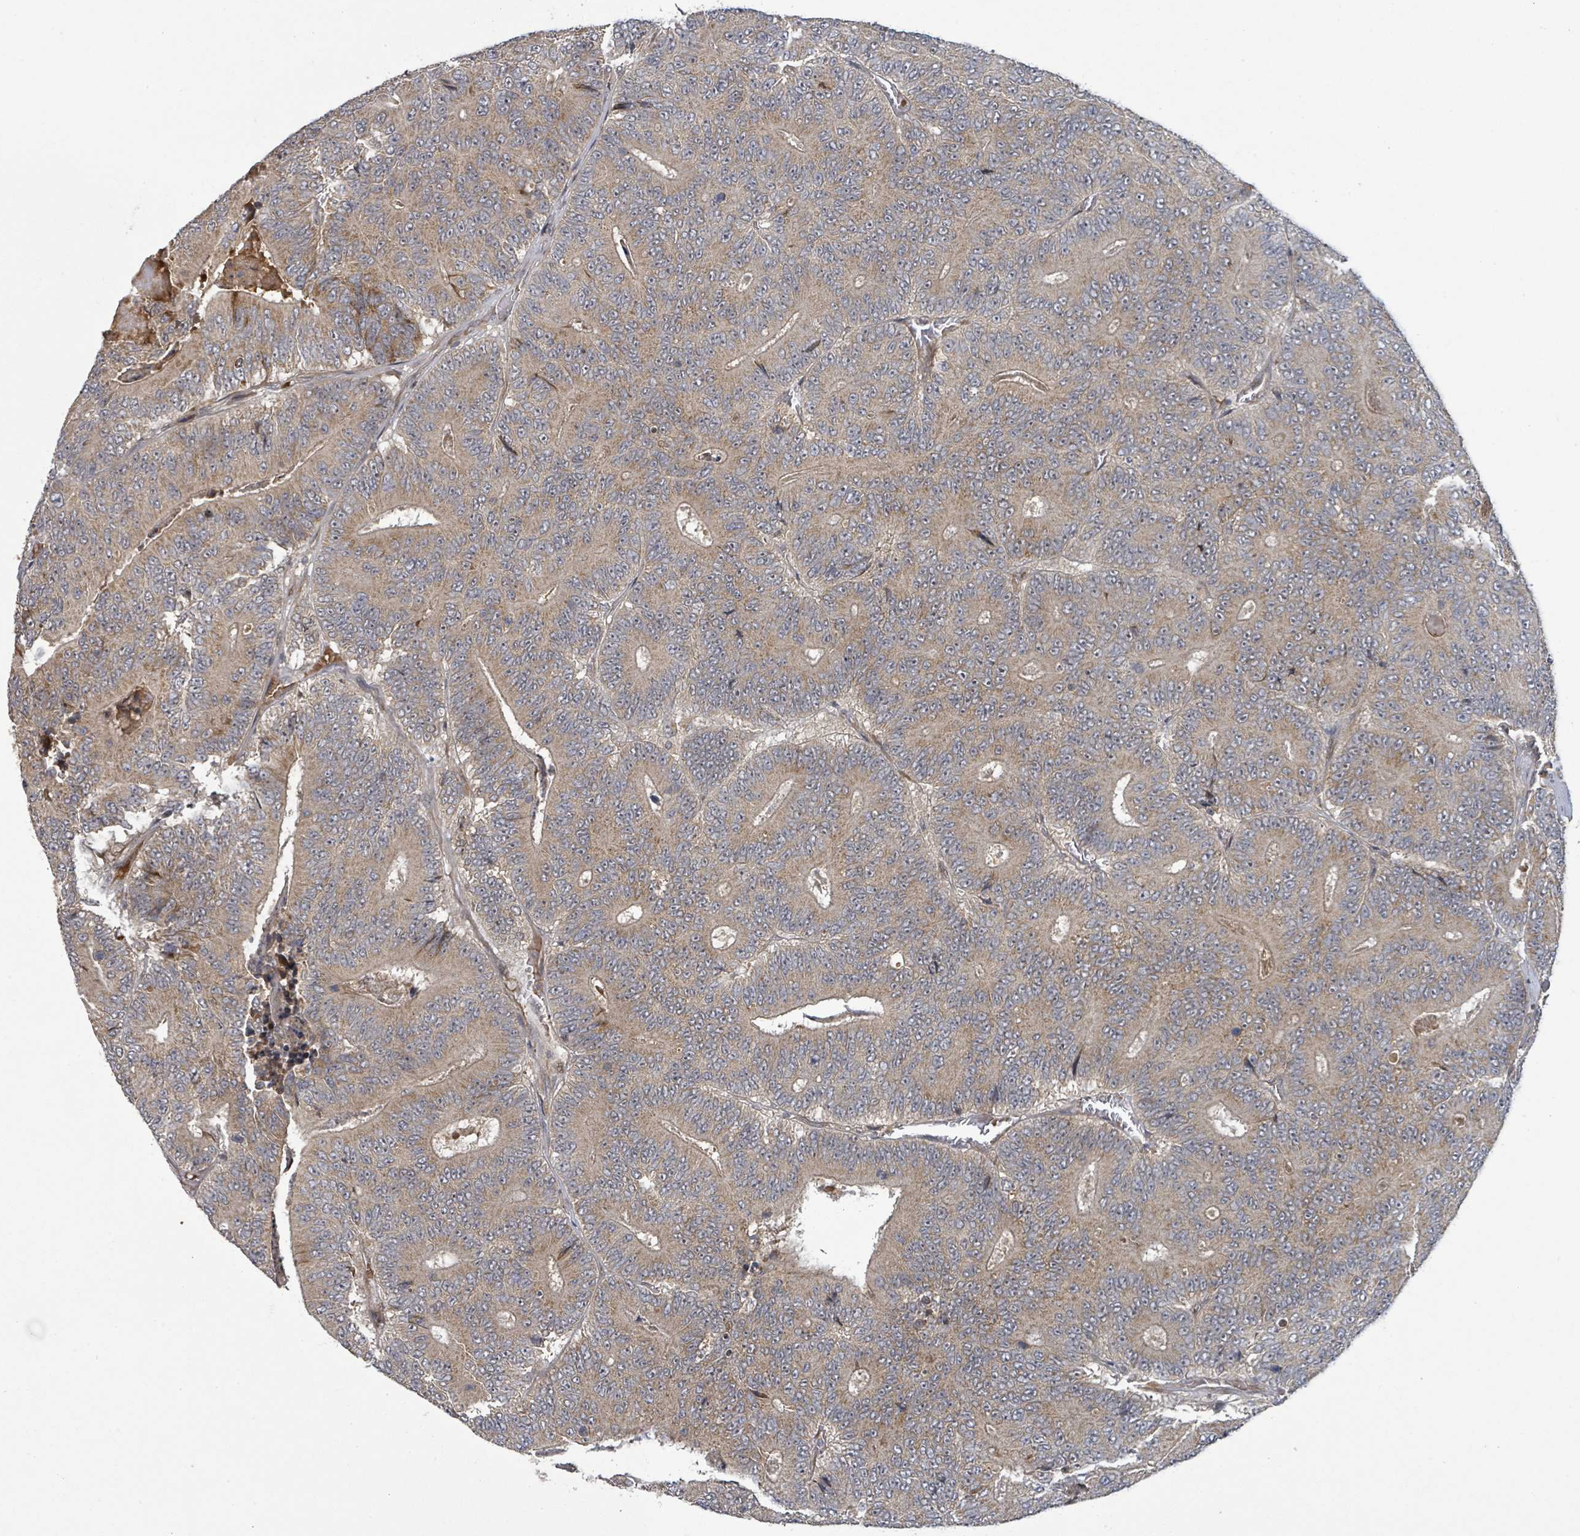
{"staining": {"intensity": "weak", "quantity": "25%-75%", "location": "cytoplasmic/membranous"}, "tissue": "colorectal cancer", "cell_type": "Tumor cells", "image_type": "cancer", "snomed": [{"axis": "morphology", "description": "Adenocarcinoma, NOS"}, {"axis": "topography", "description": "Colon"}], "caption": "Human colorectal cancer (adenocarcinoma) stained for a protein (brown) reveals weak cytoplasmic/membranous positive staining in about 25%-75% of tumor cells.", "gene": "ITGA11", "patient": {"sex": "male", "age": 83}}